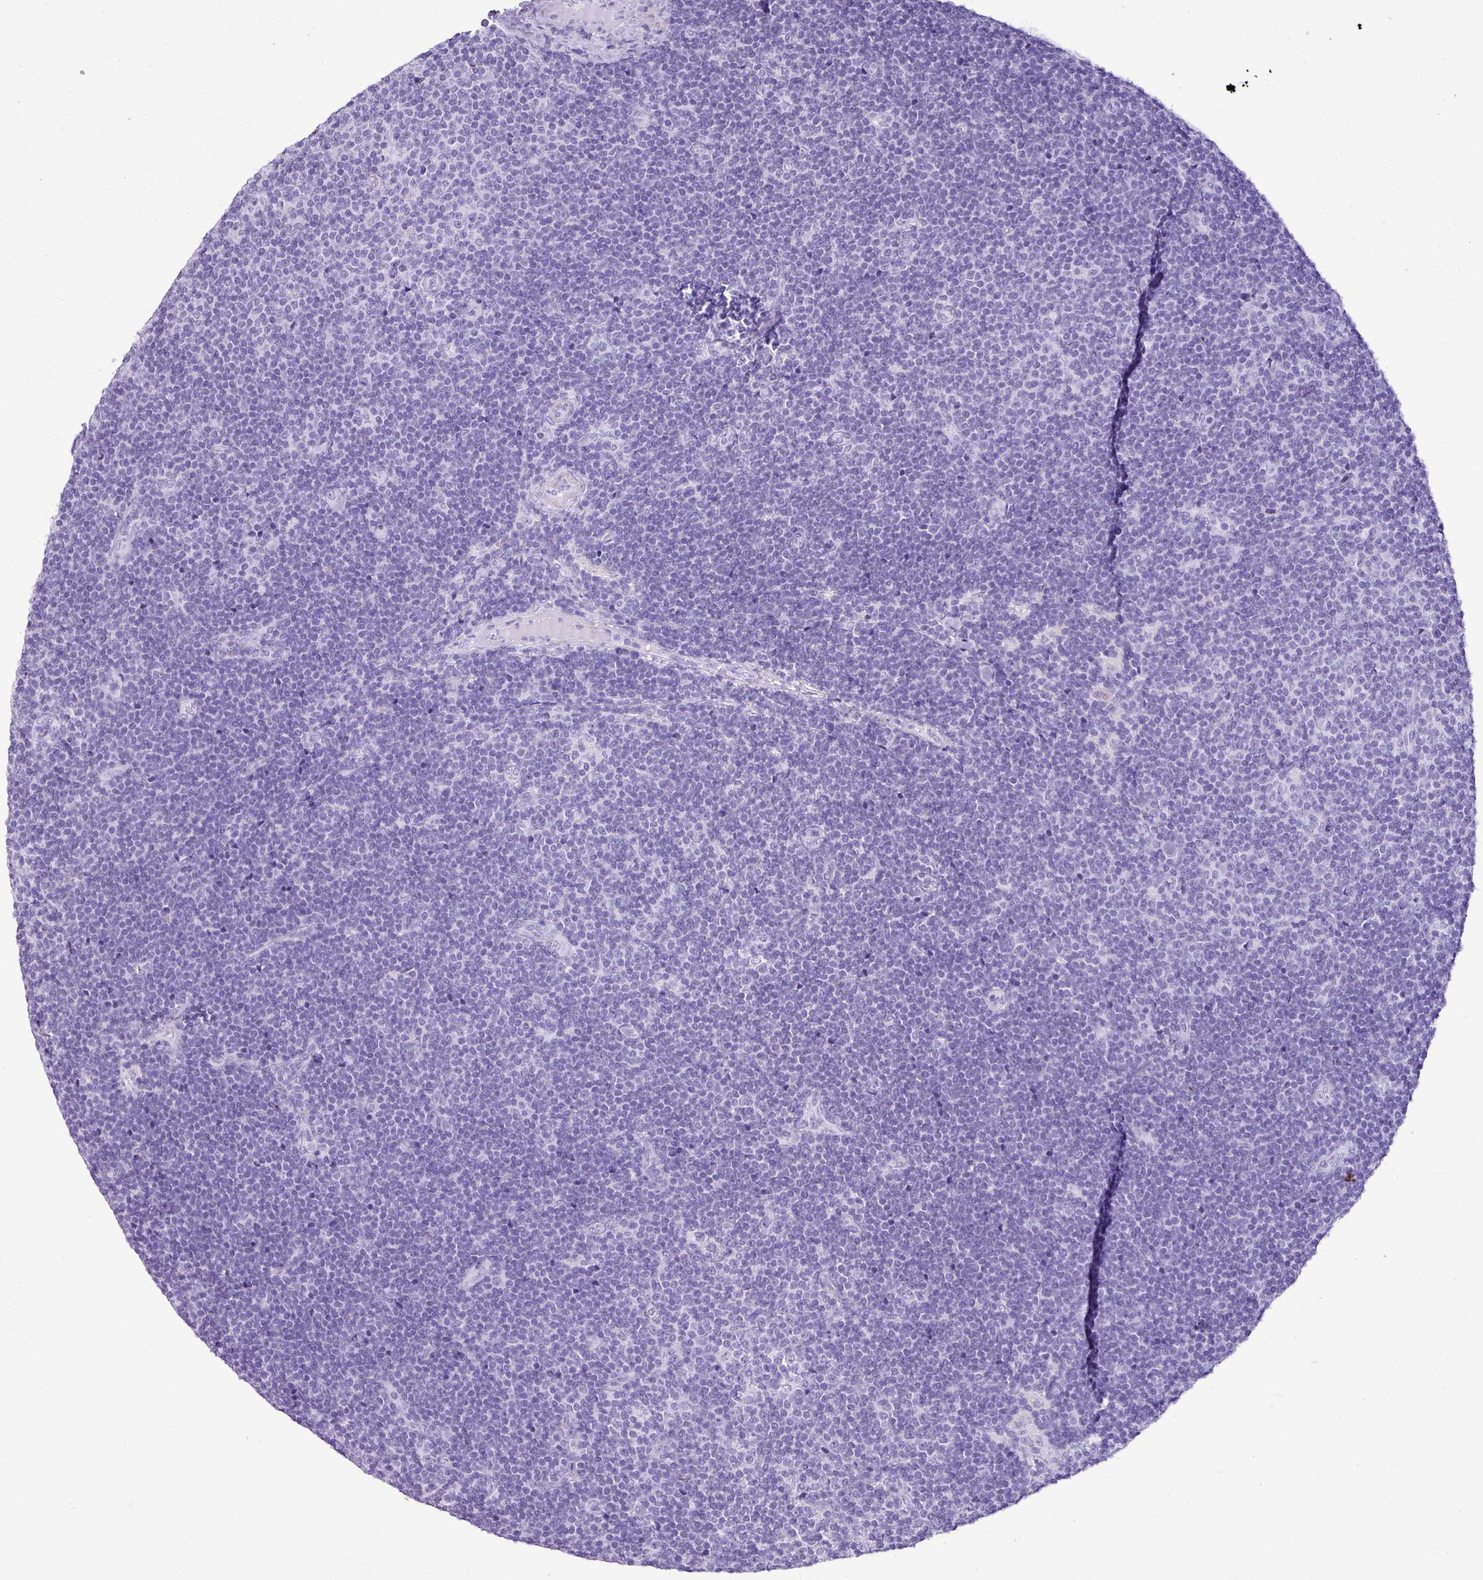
{"staining": {"intensity": "negative", "quantity": "none", "location": "none"}, "tissue": "lymphoma", "cell_type": "Tumor cells", "image_type": "cancer", "snomed": [{"axis": "morphology", "description": "Malignant lymphoma, non-Hodgkin's type, Low grade"}, {"axis": "topography", "description": "Lymph node"}], "caption": "This is a image of immunohistochemistry (IHC) staining of low-grade malignant lymphoma, non-Hodgkin's type, which shows no staining in tumor cells.", "gene": "ZSCAN5A", "patient": {"sex": "male", "age": 48}}